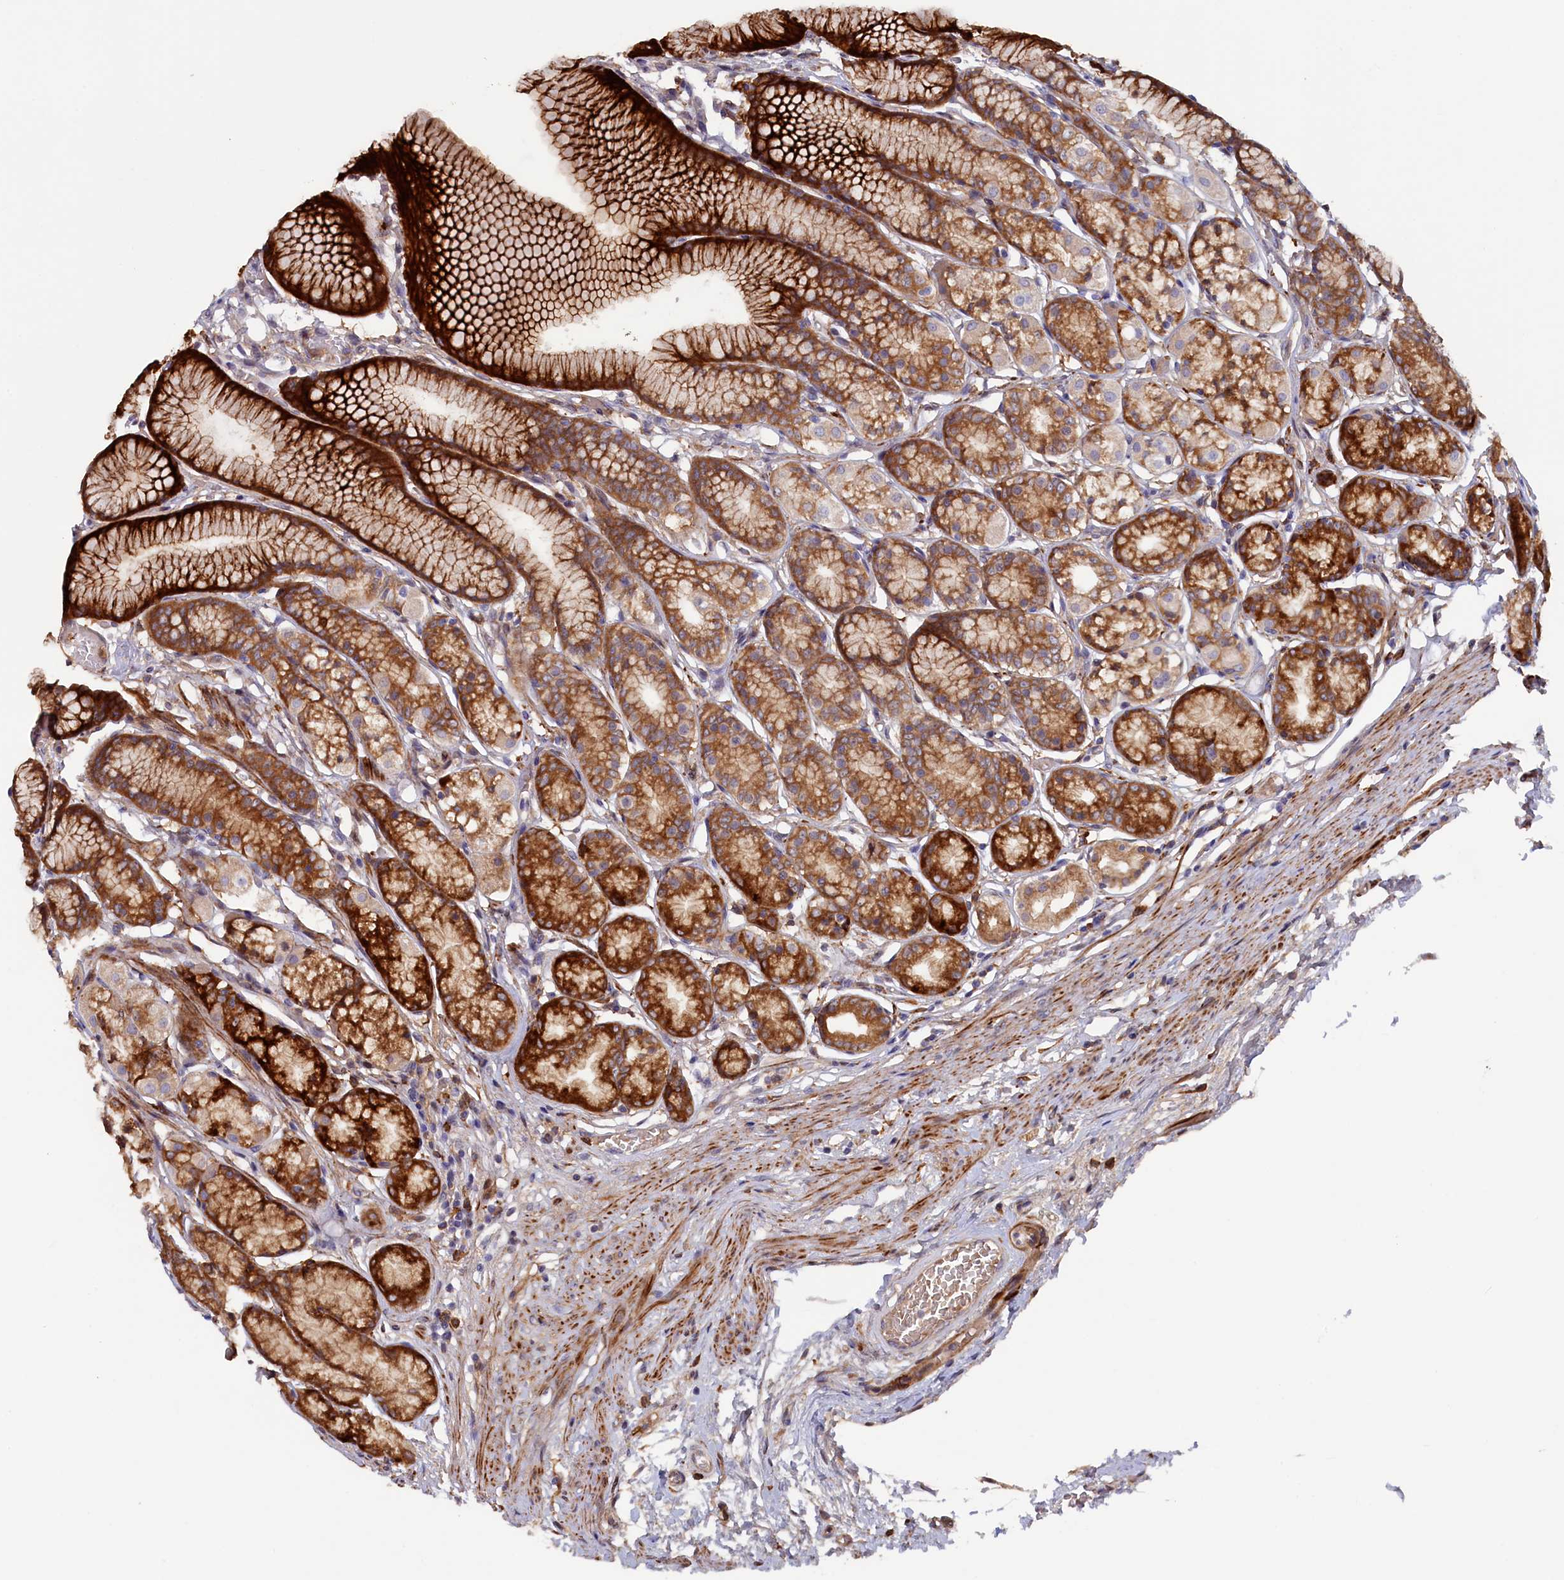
{"staining": {"intensity": "strong", "quantity": ">75%", "location": "cytoplasmic/membranous"}, "tissue": "stomach", "cell_type": "Glandular cells", "image_type": "normal", "snomed": [{"axis": "morphology", "description": "Normal tissue, NOS"}, {"axis": "morphology", "description": "Adenocarcinoma, NOS"}, {"axis": "morphology", "description": "Adenocarcinoma, High grade"}, {"axis": "topography", "description": "Stomach, upper"}, {"axis": "topography", "description": "Stomach"}], "caption": "Glandular cells reveal high levels of strong cytoplasmic/membranous staining in about >75% of cells in unremarkable human stomach.", "gene": "FERMT1", "patient": {"sex": "female", "age": 65}}